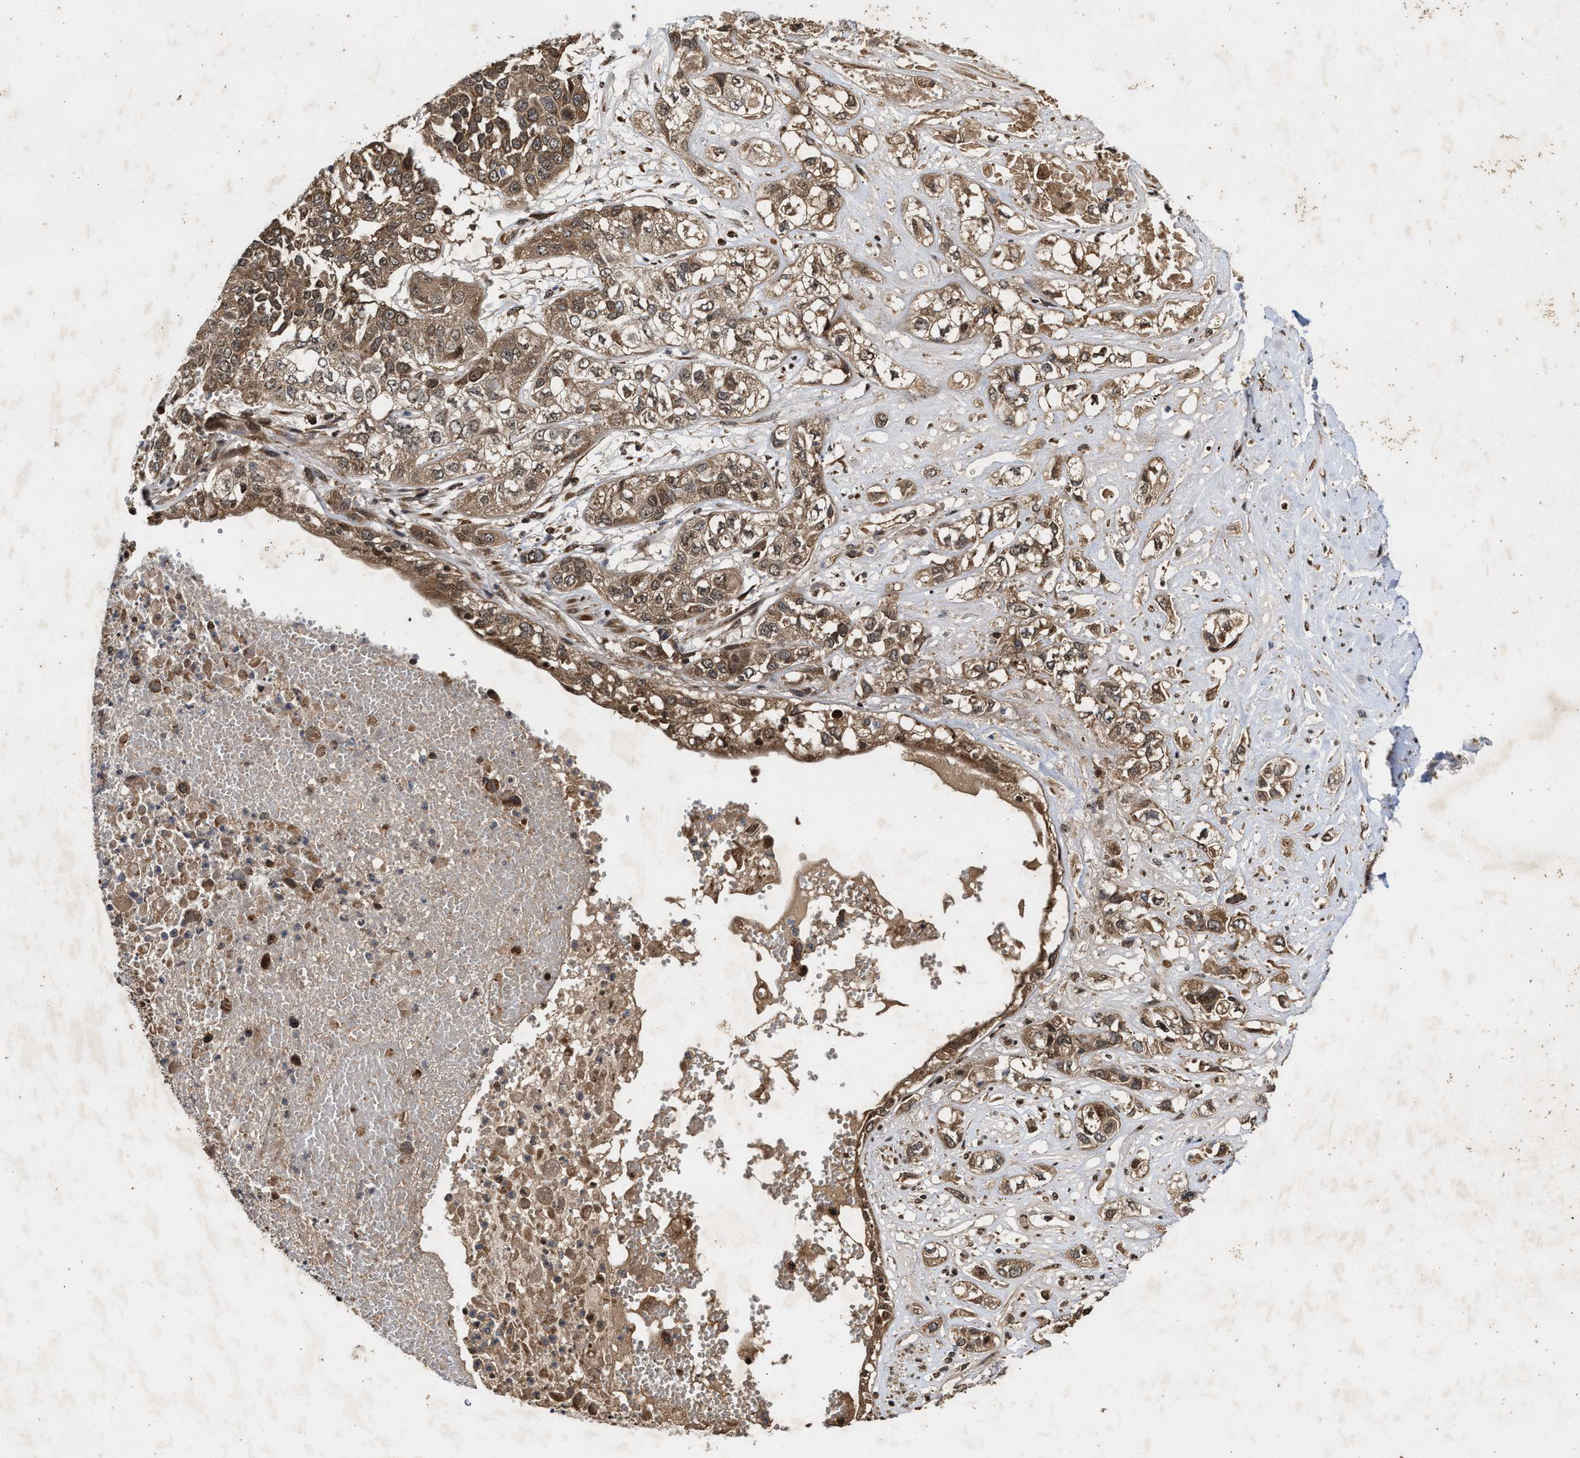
{"staining": {"intensity": "moderate", "quantity": ">75%", "location": "cytoplasmic/membranous"}, "tissue": "lung cancer", "cell_type": "Tumor cells", "image_type": "cancer", "snomed": [{"axis": "morphology", "description": "Squamous cell carcinoma, NOS"}, {"axis": "topography", "description": "Lung"}], "caption": "This is an image of immunohistochemistry staining of lung squamous cell carcinoma, which shows moderate positivity in the cytoplasmic/membranous of tumor cells.", "gene": "CFLAR", "patient": {"sex": "male", "age": 71}}